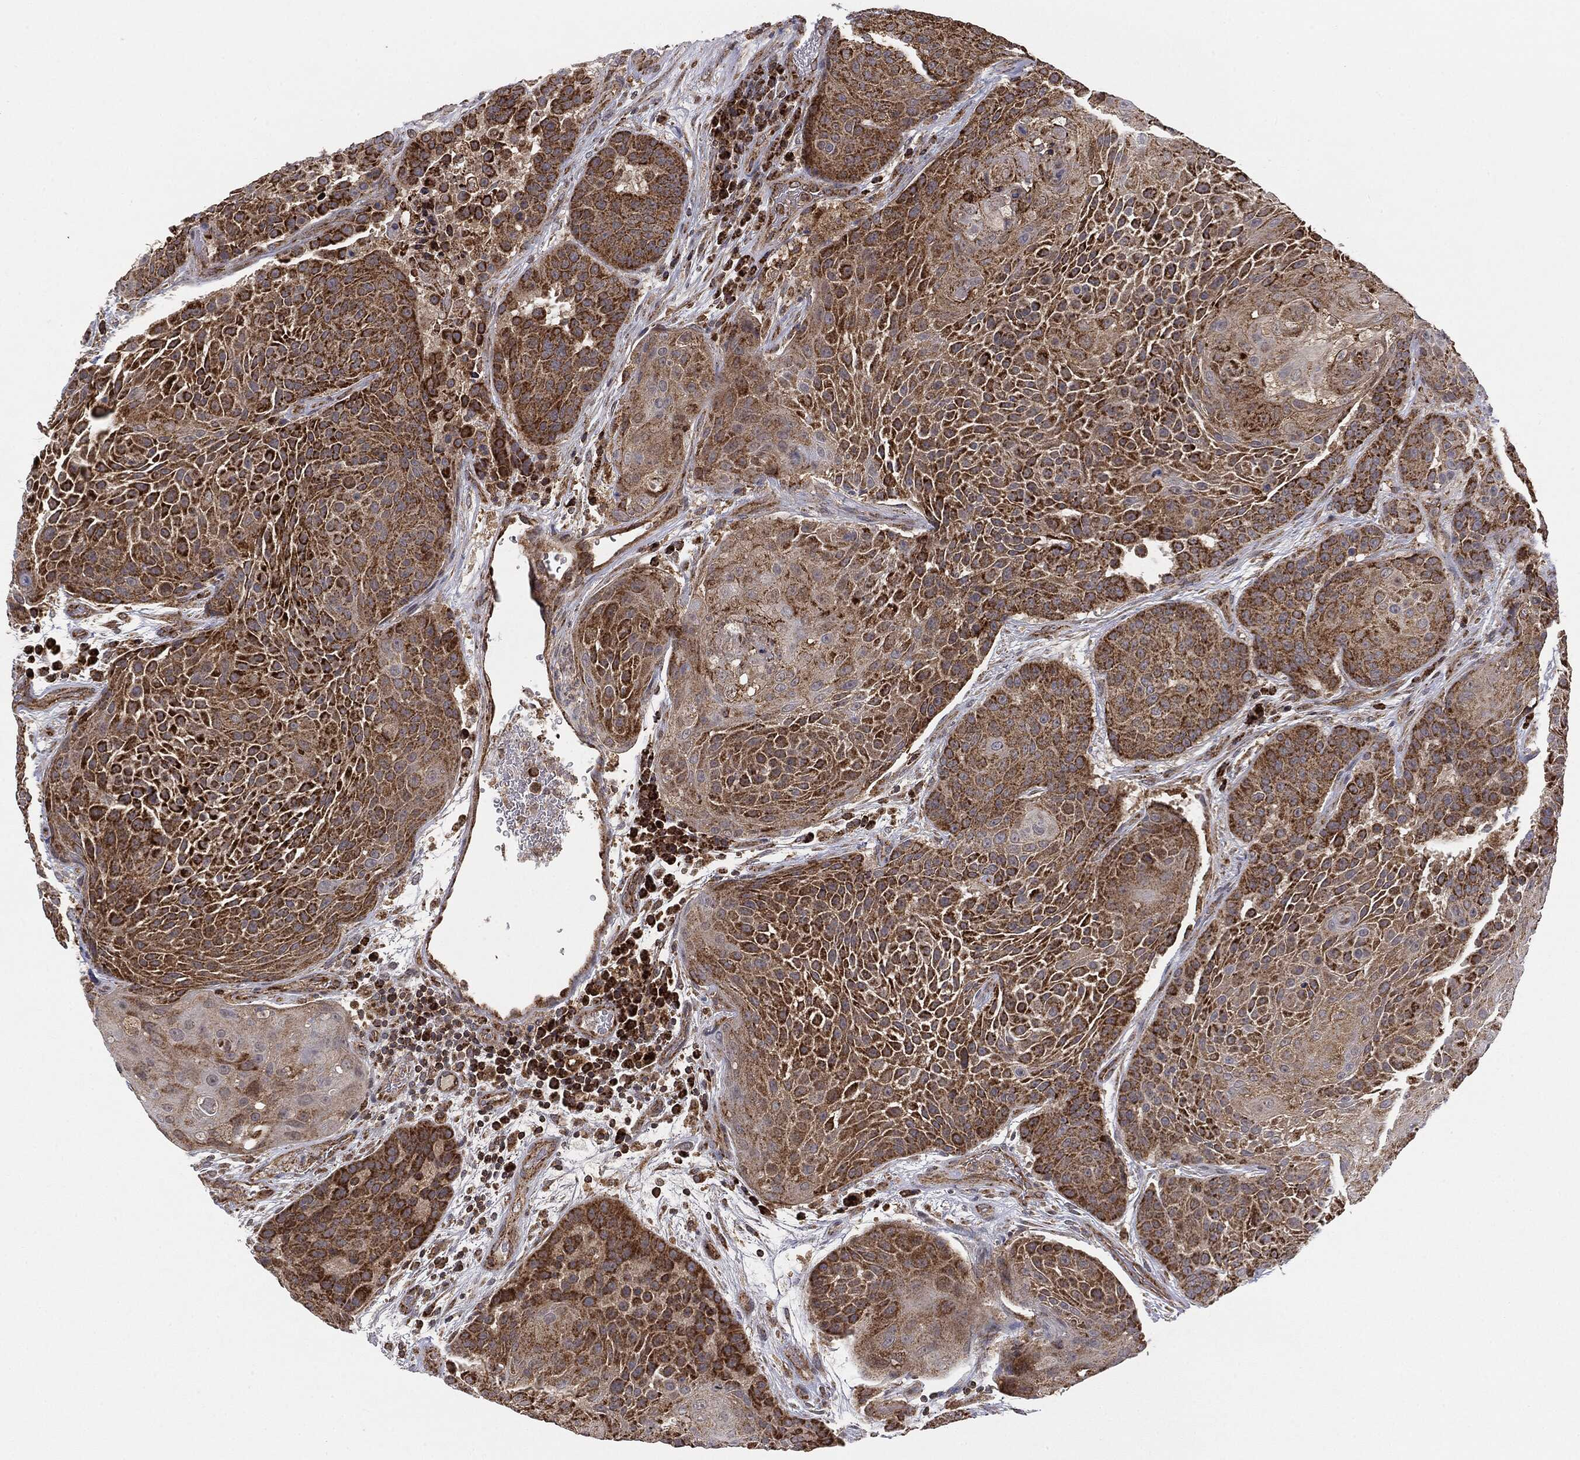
{"staining": {"intensity": "strong", "quantity": ">75%", "location": "cytoplasmic/membranous"}, "tissue": "urothelial cancer", "cell_type": "Tumor cells", "image_type": "cancer", "snomed": [{"axis": "morphology", "description": "Urothelial carcinoma, High grade"}, {"axis": "topography", "description": "Urinary bladder"}], "caption": "There is high levels of strong cytoplasmic/membranous expression in tumor cells of high-grade urothelial carcinoma, as demonstrated by immunohistochemical staining (brown color).", "gene": "MTOR", "patient": {"sex": "female", "age": 63}}